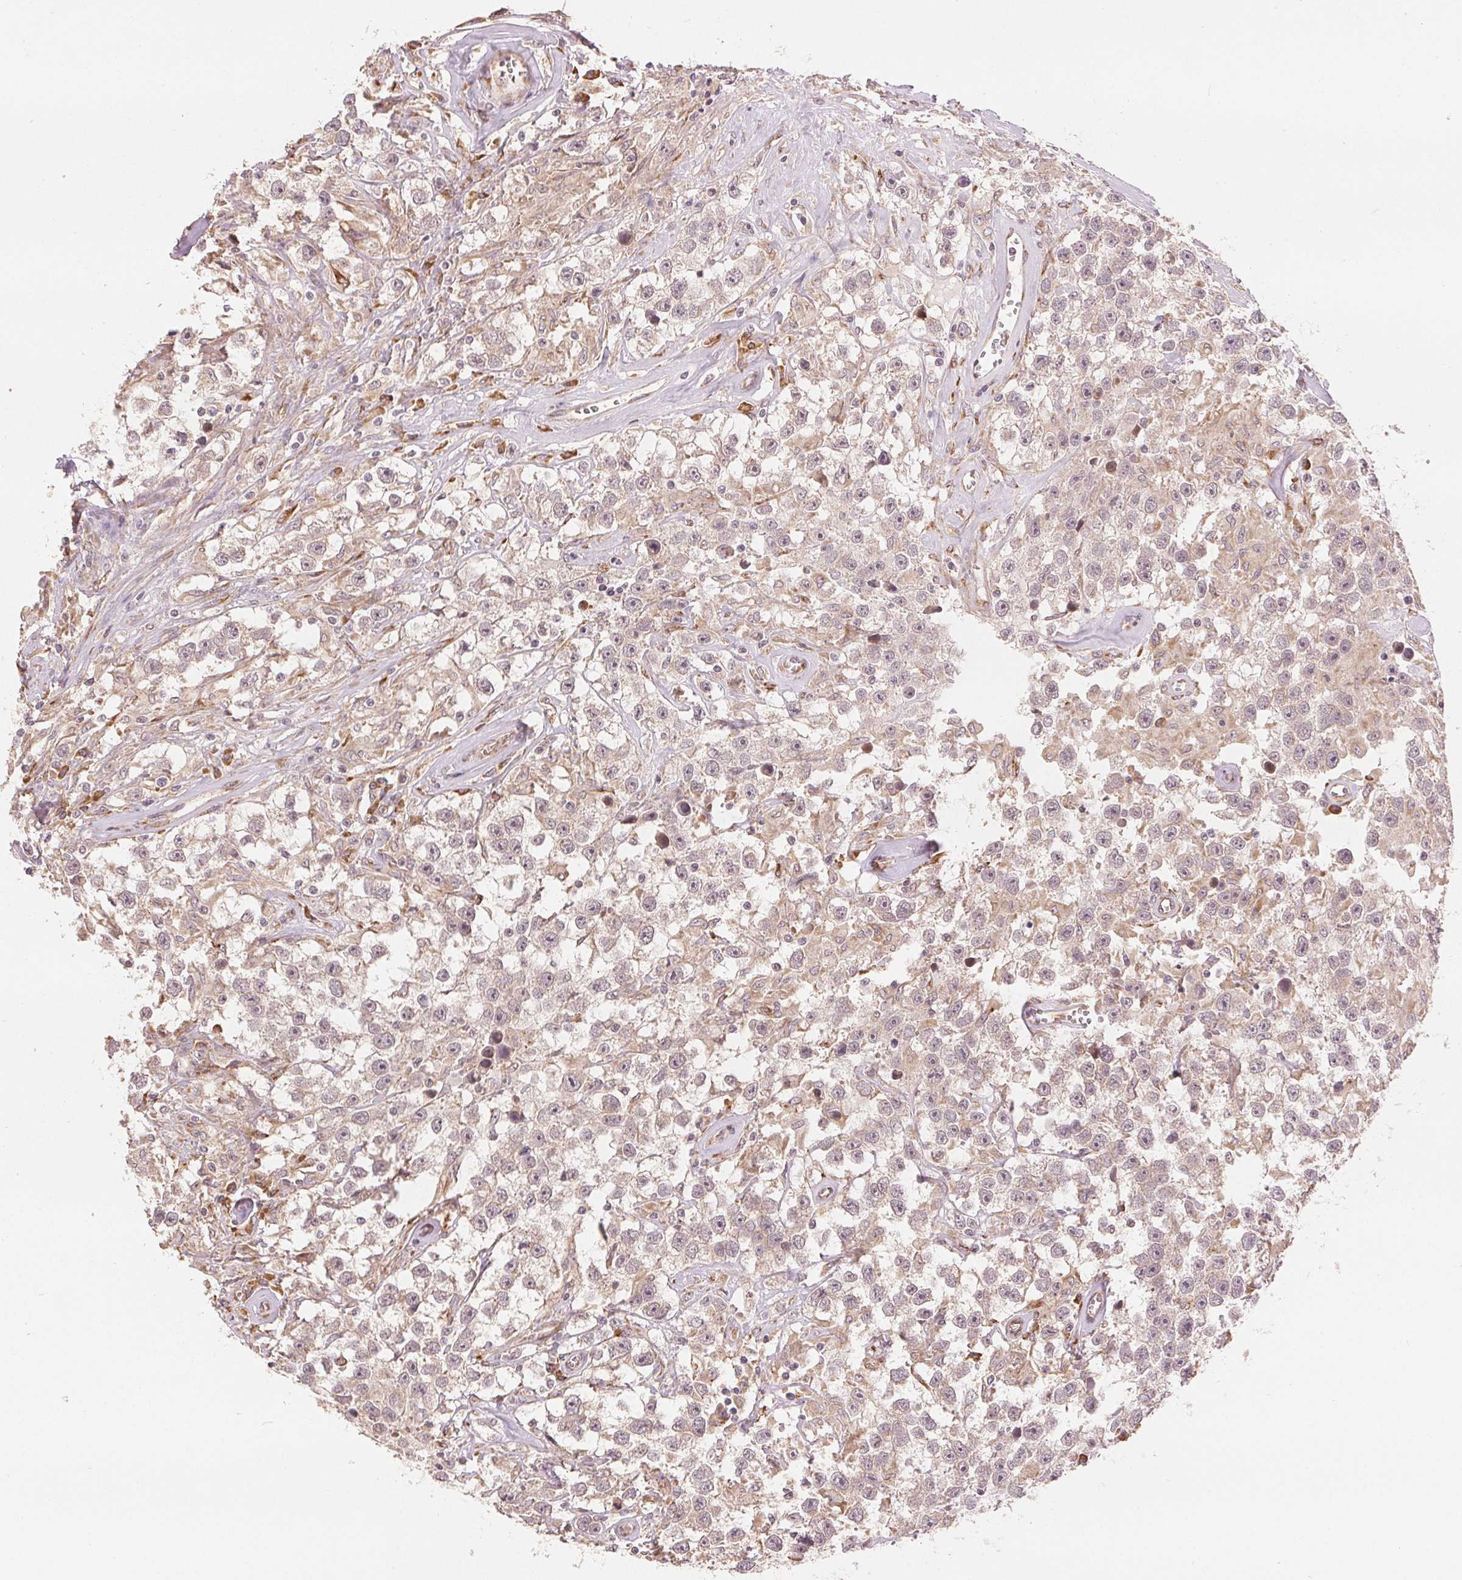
{"staining": {"intensity": "weak", "quantity": ">75%", "location": "cytoplasmic/membranous"}, "tissue": "testis cancer", "cell_type": "Tumor cells", "image_type": "cancer", "snomed": [{"axis": "morphology", "description": "Seminoma, NOS"}, {"axis": "topography", "description": "Testis"}], "caption": "Immunohistochemistry staining of testis cancer, which exhibits low levels of weak cytoplasmic/membranous staining in about >75% of tumor cells indicating weak cytoplasmic/membranous protein expression. The staining was performed using DAB (brown) for protein detection and nuclei were counterstained in hematoxylin (blue).", "gene": "SLC20A1", "patient": {"sex": "male", "age": 43}}